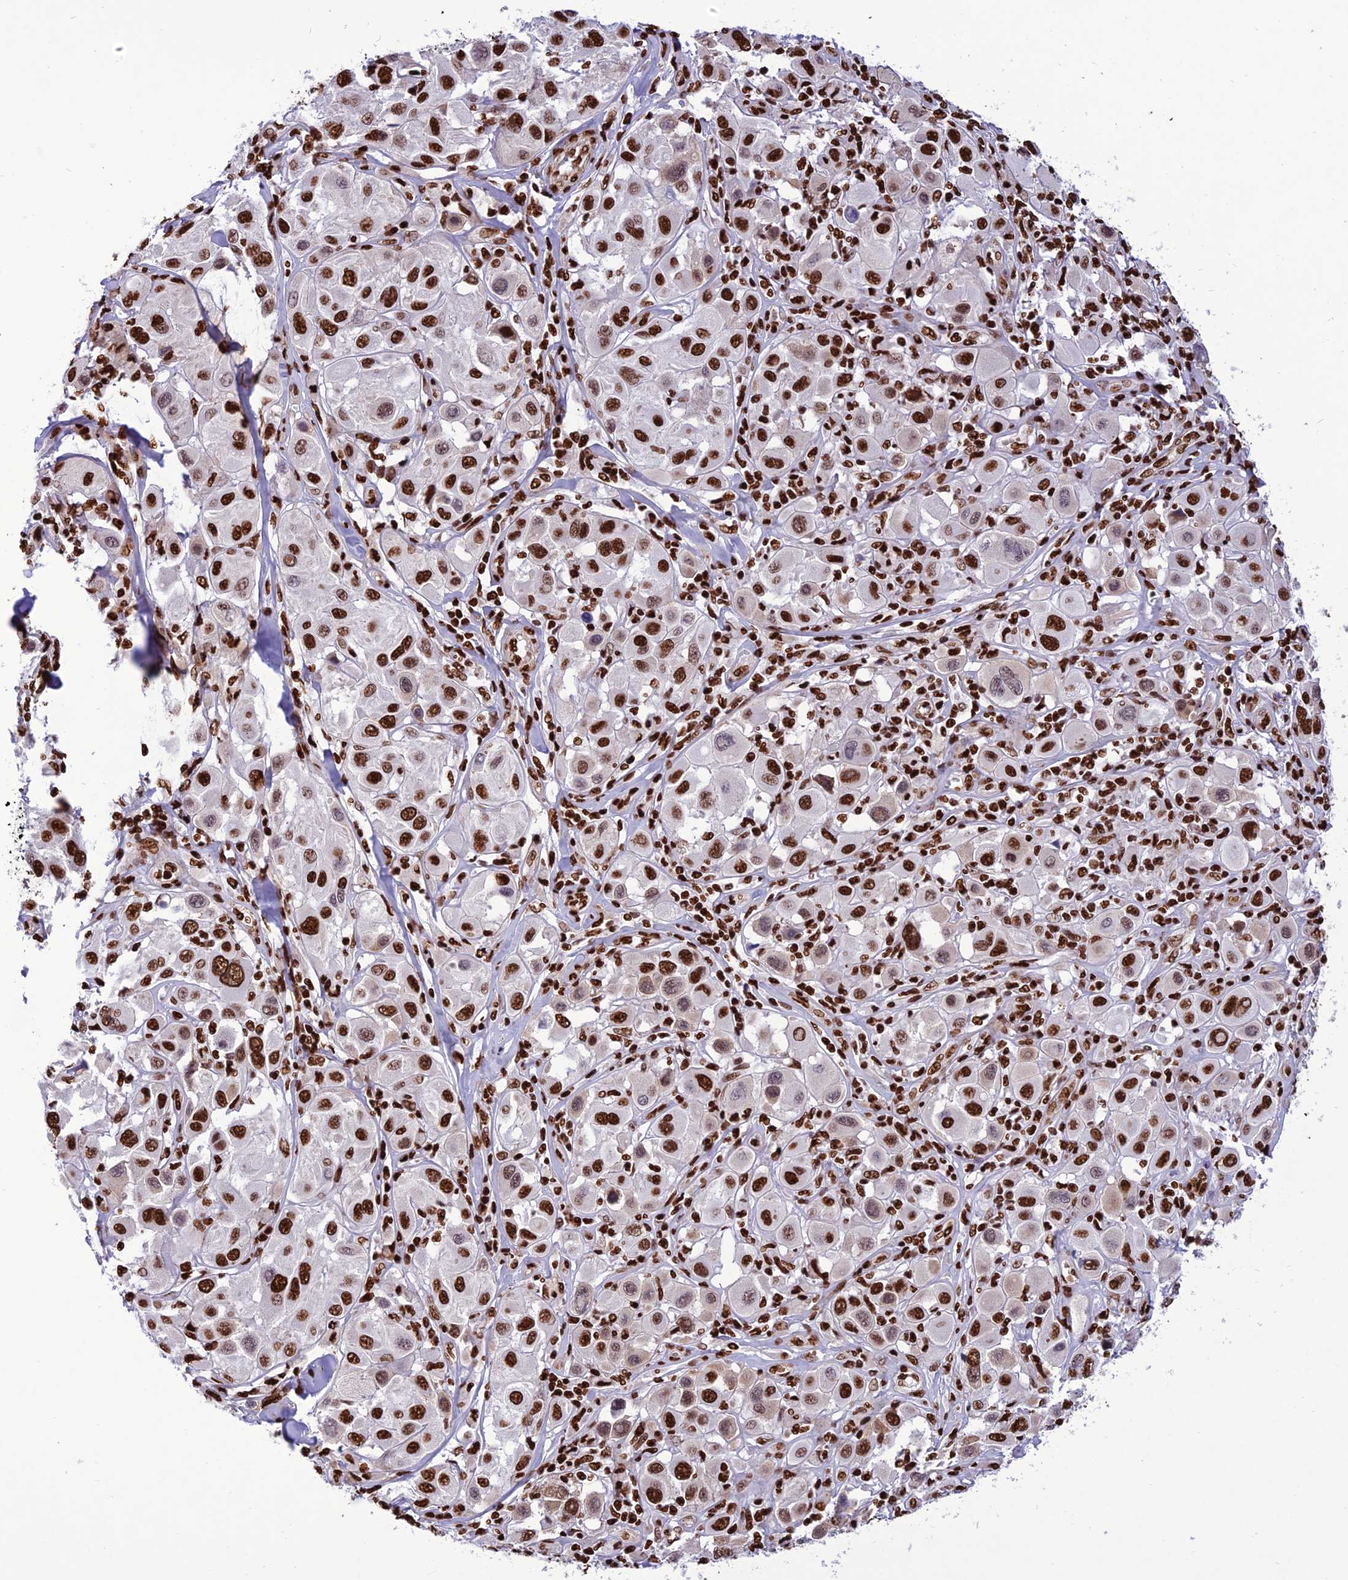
{"staining": {"intensity": "strong", "quantity": ">75%", "location": "nuclear"}, "tissue": "melanoma", "cell_type": "Tumor cells", "image_type": "cancer", "snomed": [{"axis": "morphology", "description": "Malignant melanoma, Metastatic site"}, {"axis": "topography", "description": "Skin"}], "caption": "Strong nuclear expression is seen in approximately >75% of tumor cells in melanoma. (DAB (3,3'-diaminobenzidine) IHC, brown staining for protein, blue staining for nuclei).", "gene": "INO80E", "patient": {"sex": "male", "age": 41}}